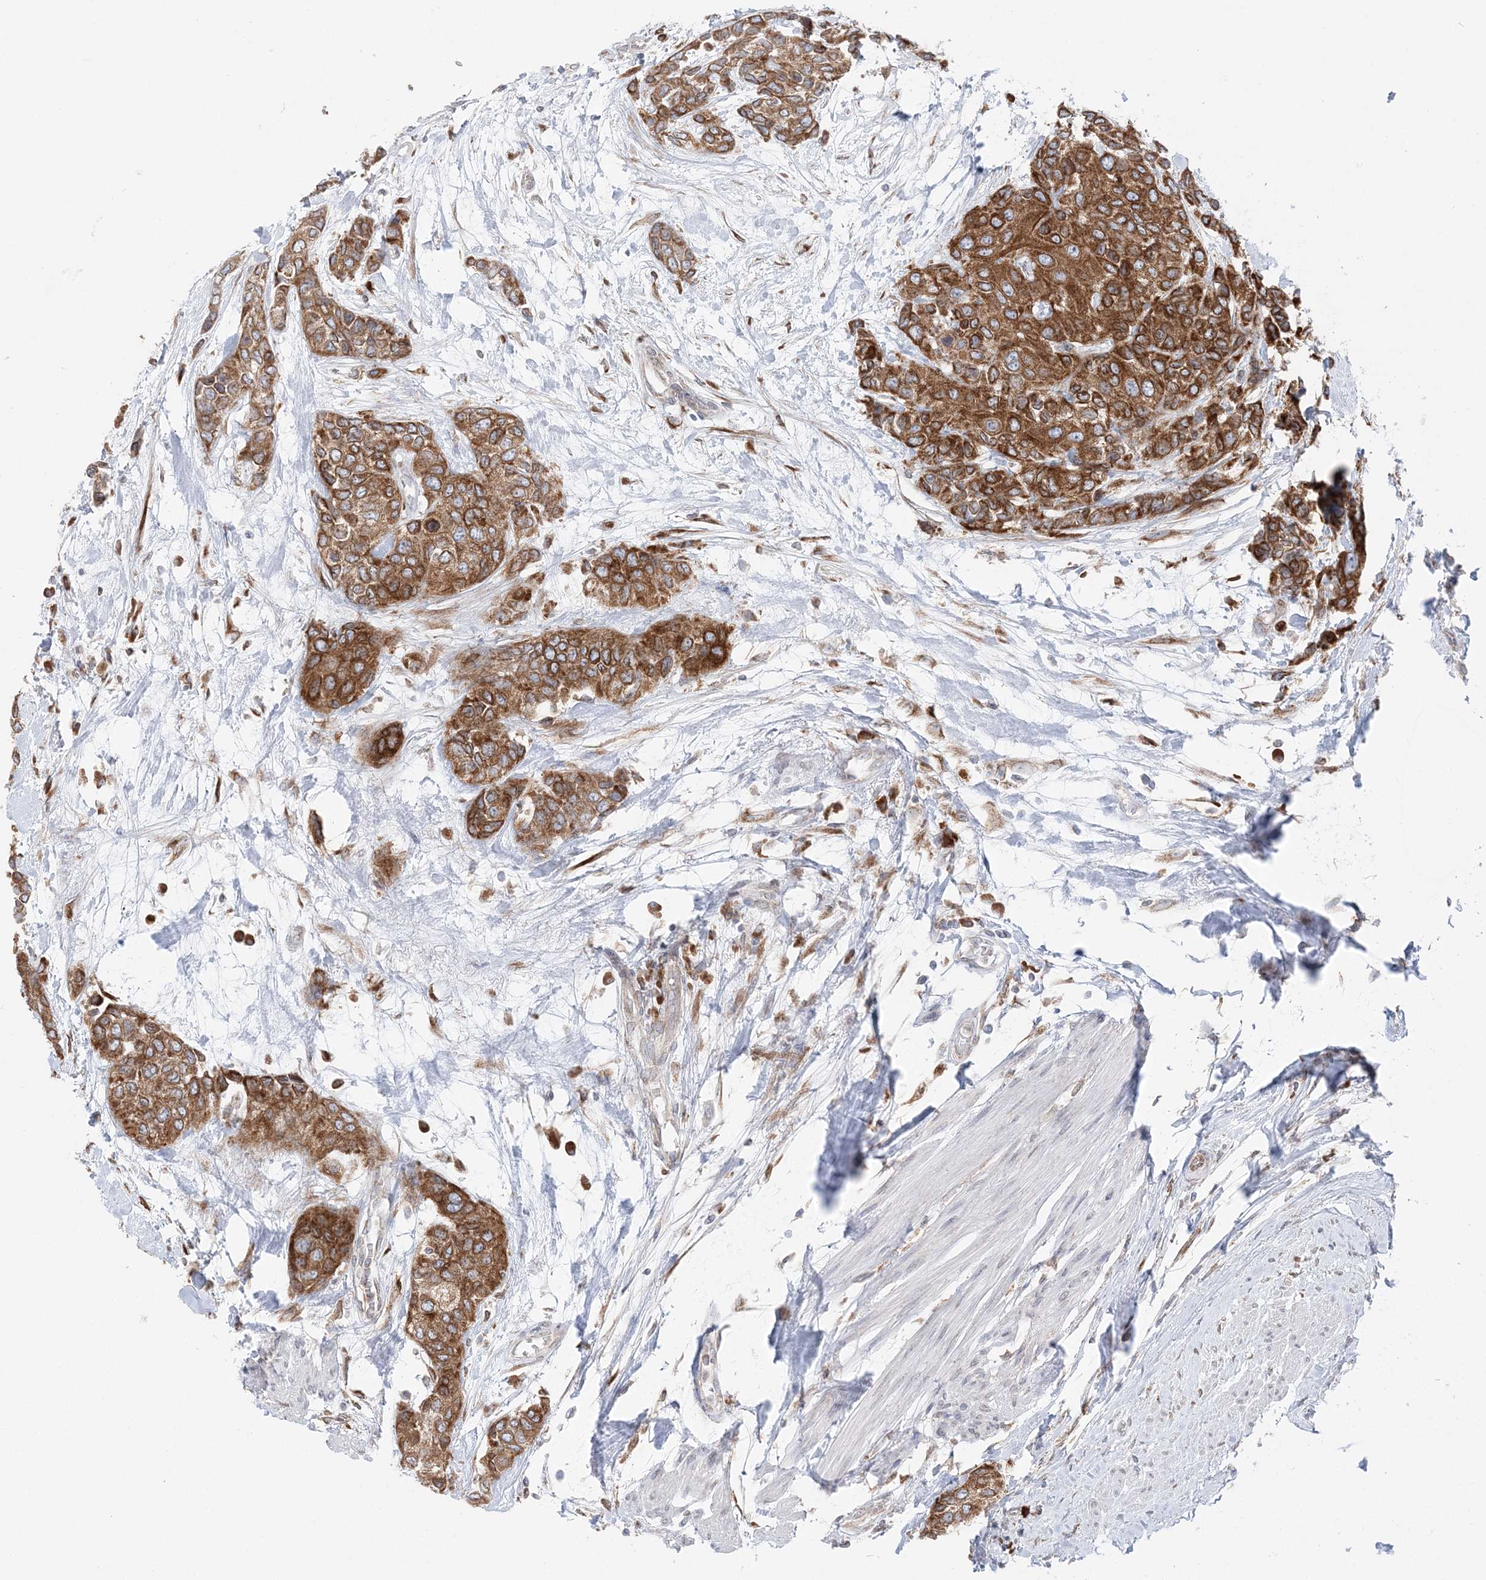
{"staining": {"intensity": "strong", "quantity": ">75%", "location": "cytoplasmic/membranous"}, "tissue": "urothelial cancer", "cell_type": "Tumor cells", "image_type": "cancer", "snomed": [{"axis": "morphology", "description": "Normal tissue, NOS"}, {"axis": "morphology", "description": "Urothelial carcinoma, High grade"}, {"axis": "topography", "description": "Vascular tissue"}, {"axis": "topography", "description": "Urinary bladder"}], "caption": "Immunohistochemical staining of urothelial cancer shows high levels of strong cytoplasmic/membranous protein staining in approximately >75% of tumor cells. (DAB (3,3'-diaminobenzidine) = brown stain, brightfield microscopy at high magnification).", "gene": "TMED10", "patient": {"sex": "female", "age": 56}}